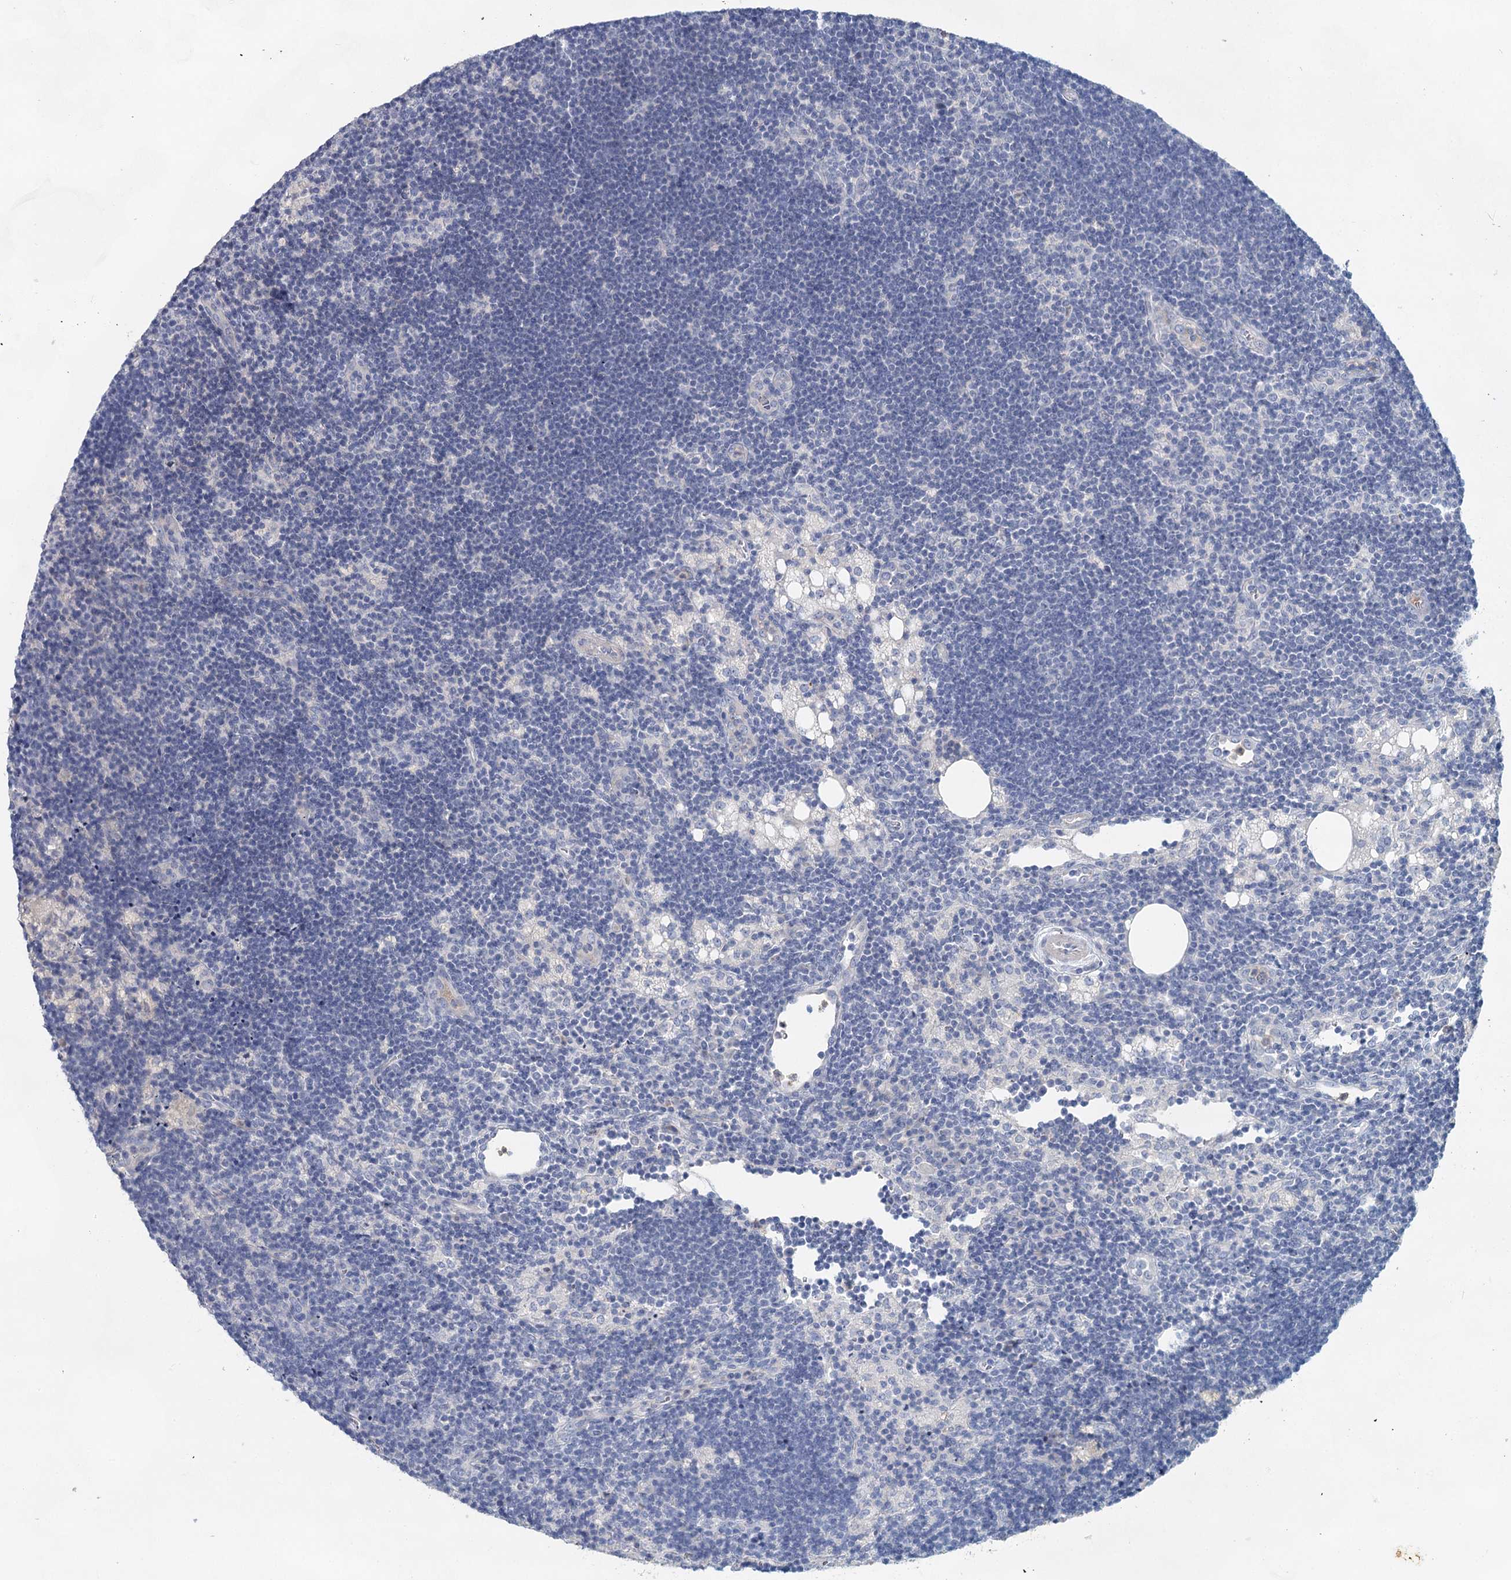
{"staining": {"intensity": "negative", "quantity": "none", "location": "none"}, "tissue": "lymph node", "cell_type": "Germinal center cells", "image_type": "normal", "snomed": [{"axis": "morphology", "description": "Normal tissue, NOS"}, {"axis": "topography", "description": "Lymph node"}], "caption": "Immunohistochemical staining of benign human lymph node exhibits no significant staining in germinal center cells. (Immunohistochemistry (ihc), brightfield microscopy, high magnification).", "gene": "MYL6B", "patient": {"sex": "male", "age": 24}}